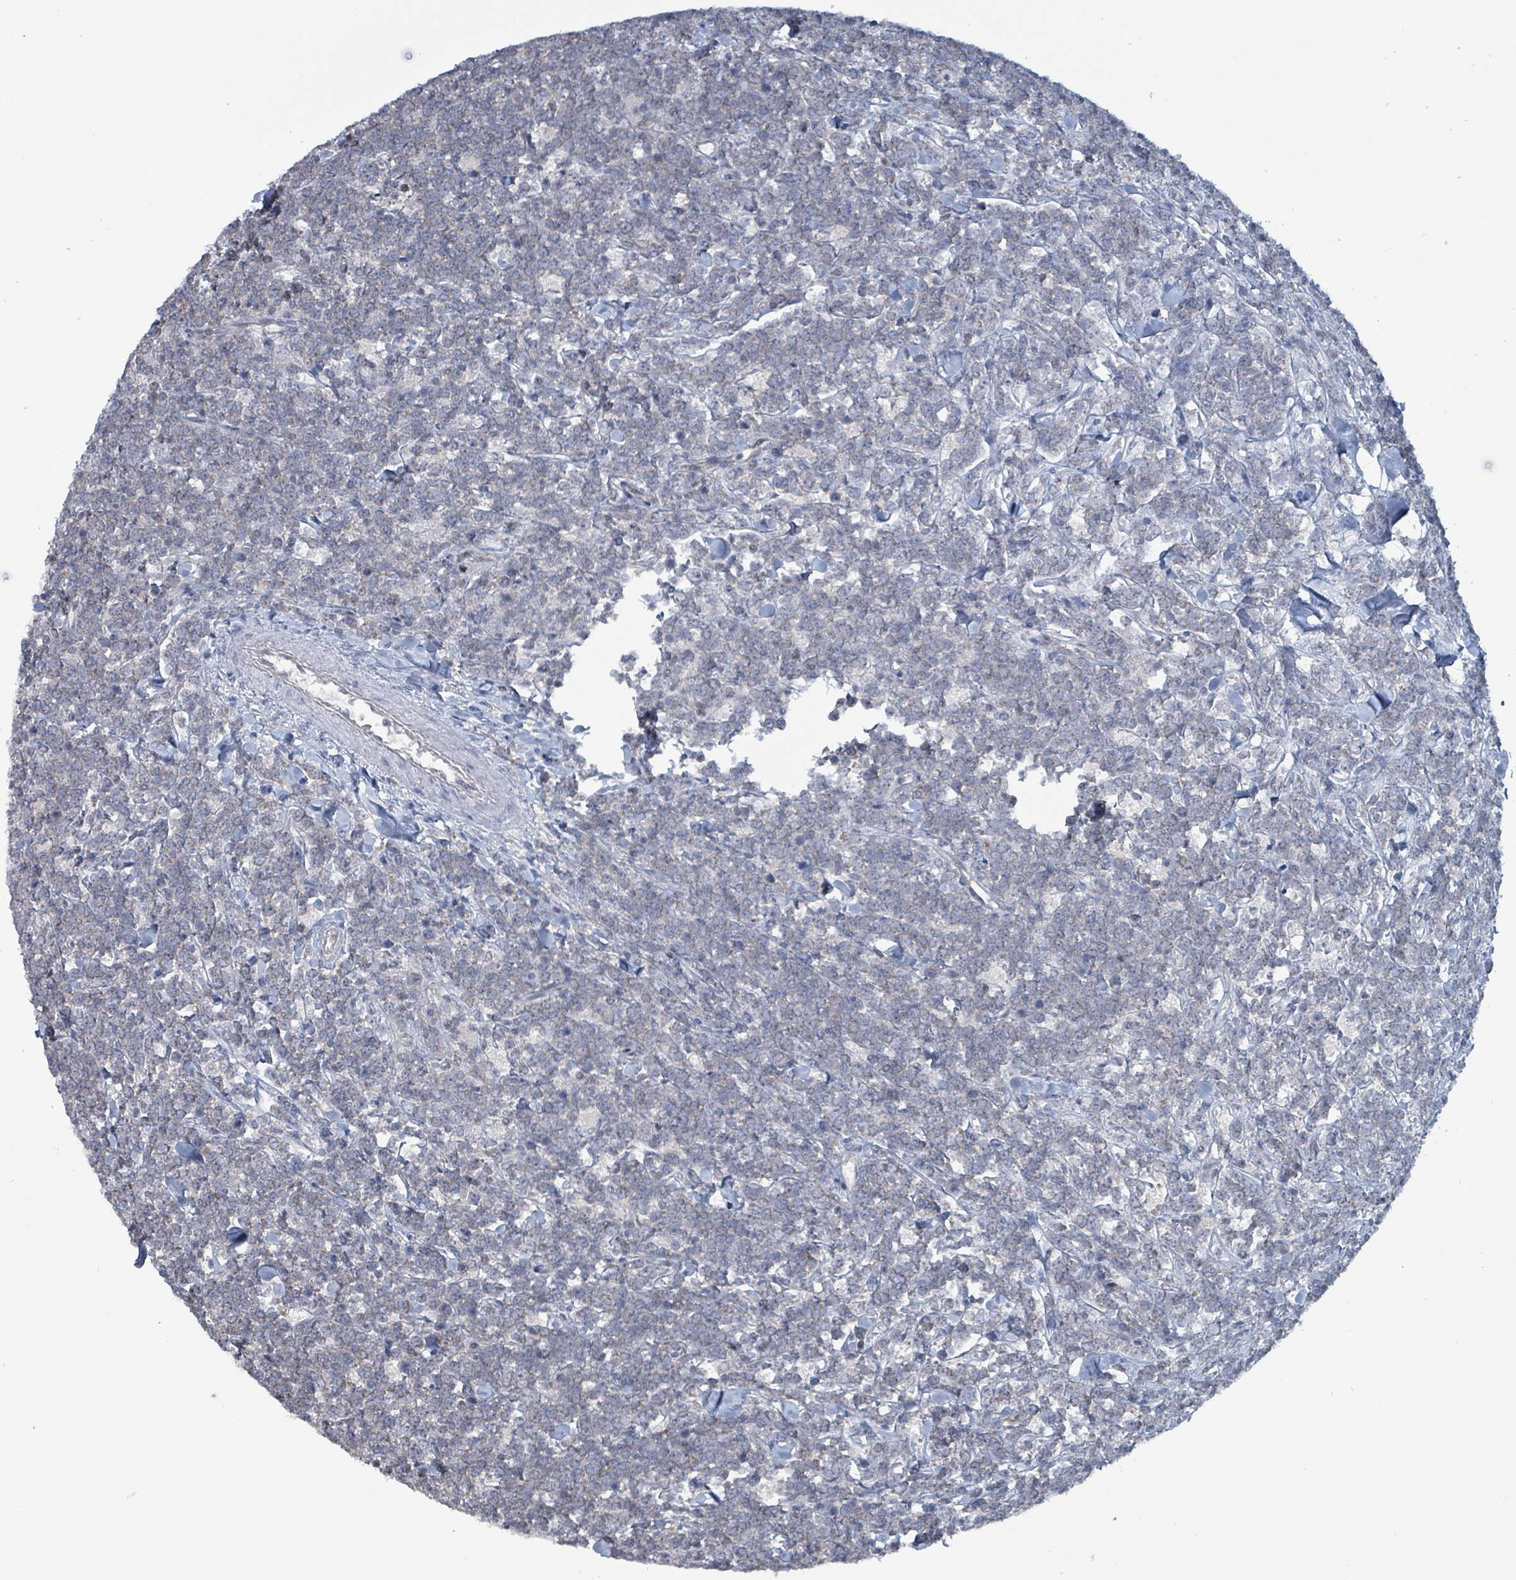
{"staining": {"intensity": "negative", "quantity": "none", "location": "none"}, "tissue": "lymphoma", "cell_type": "Tumor cells", "image_type": "cancer", "snomed": [{"axis": "morphology", "description": "Malignant lymphoma, non-Hodgkin's type, High grade"}, {"axis": "topography", "description": "Small intestine"}, {"axis": "topography", "description": "Colon"}], "caption": "Immunohistochemistry micrograph of human malignant lymphoma, non-Hodgkin's type (high-grade) stained for a protein (brown), which demonstrates no staining in tumor cells. (Brightfield microscopy of DAB (3,3'-diaminobenzidine) immunohistochemistry (IHC) at high magnification).", "gene": "BIVM", "patient": {"sex": "male", "age": 8}}